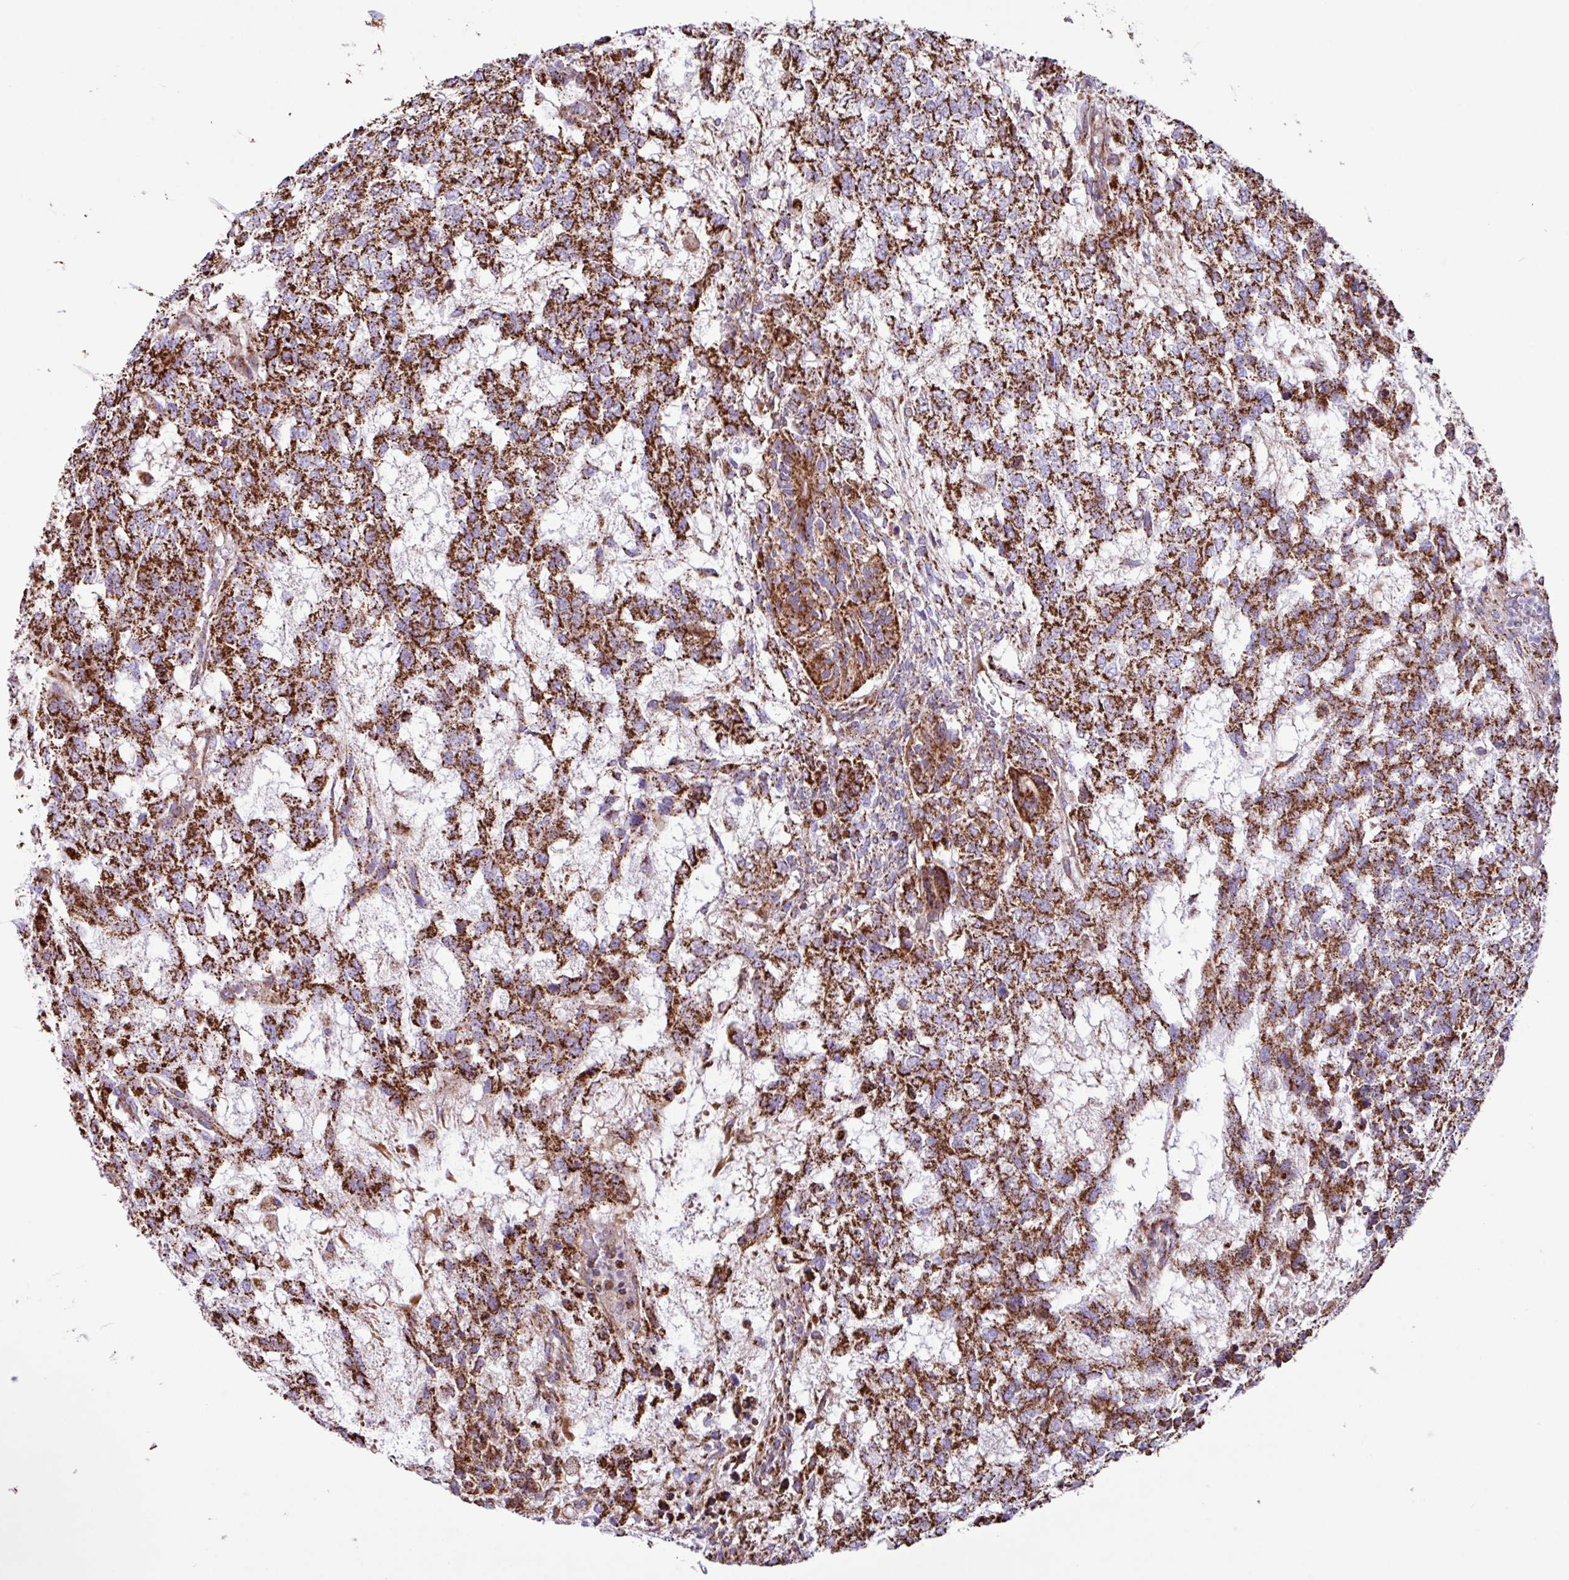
{"staining": {"intensity": "strong", "quantity": ">75%", "location": "cytoplasmic/membranous"}, "tissue": "testis cancer", "cell_type": "Tumor cells", "image_type": "cancer", "snomed": [{"axis": "morphology", "description": "Carcinoma, Embryonal, NOS"}, {"axis": "topography", "description": "Testis"}], "caption": "Testis cancer tissue shows strong cytoplasmic/membranous expression in about >75% of tumor cells, visualized by immunohistochemistry.", "gene": "RTL3", "patient": {"sex": "male", "age": 23}}